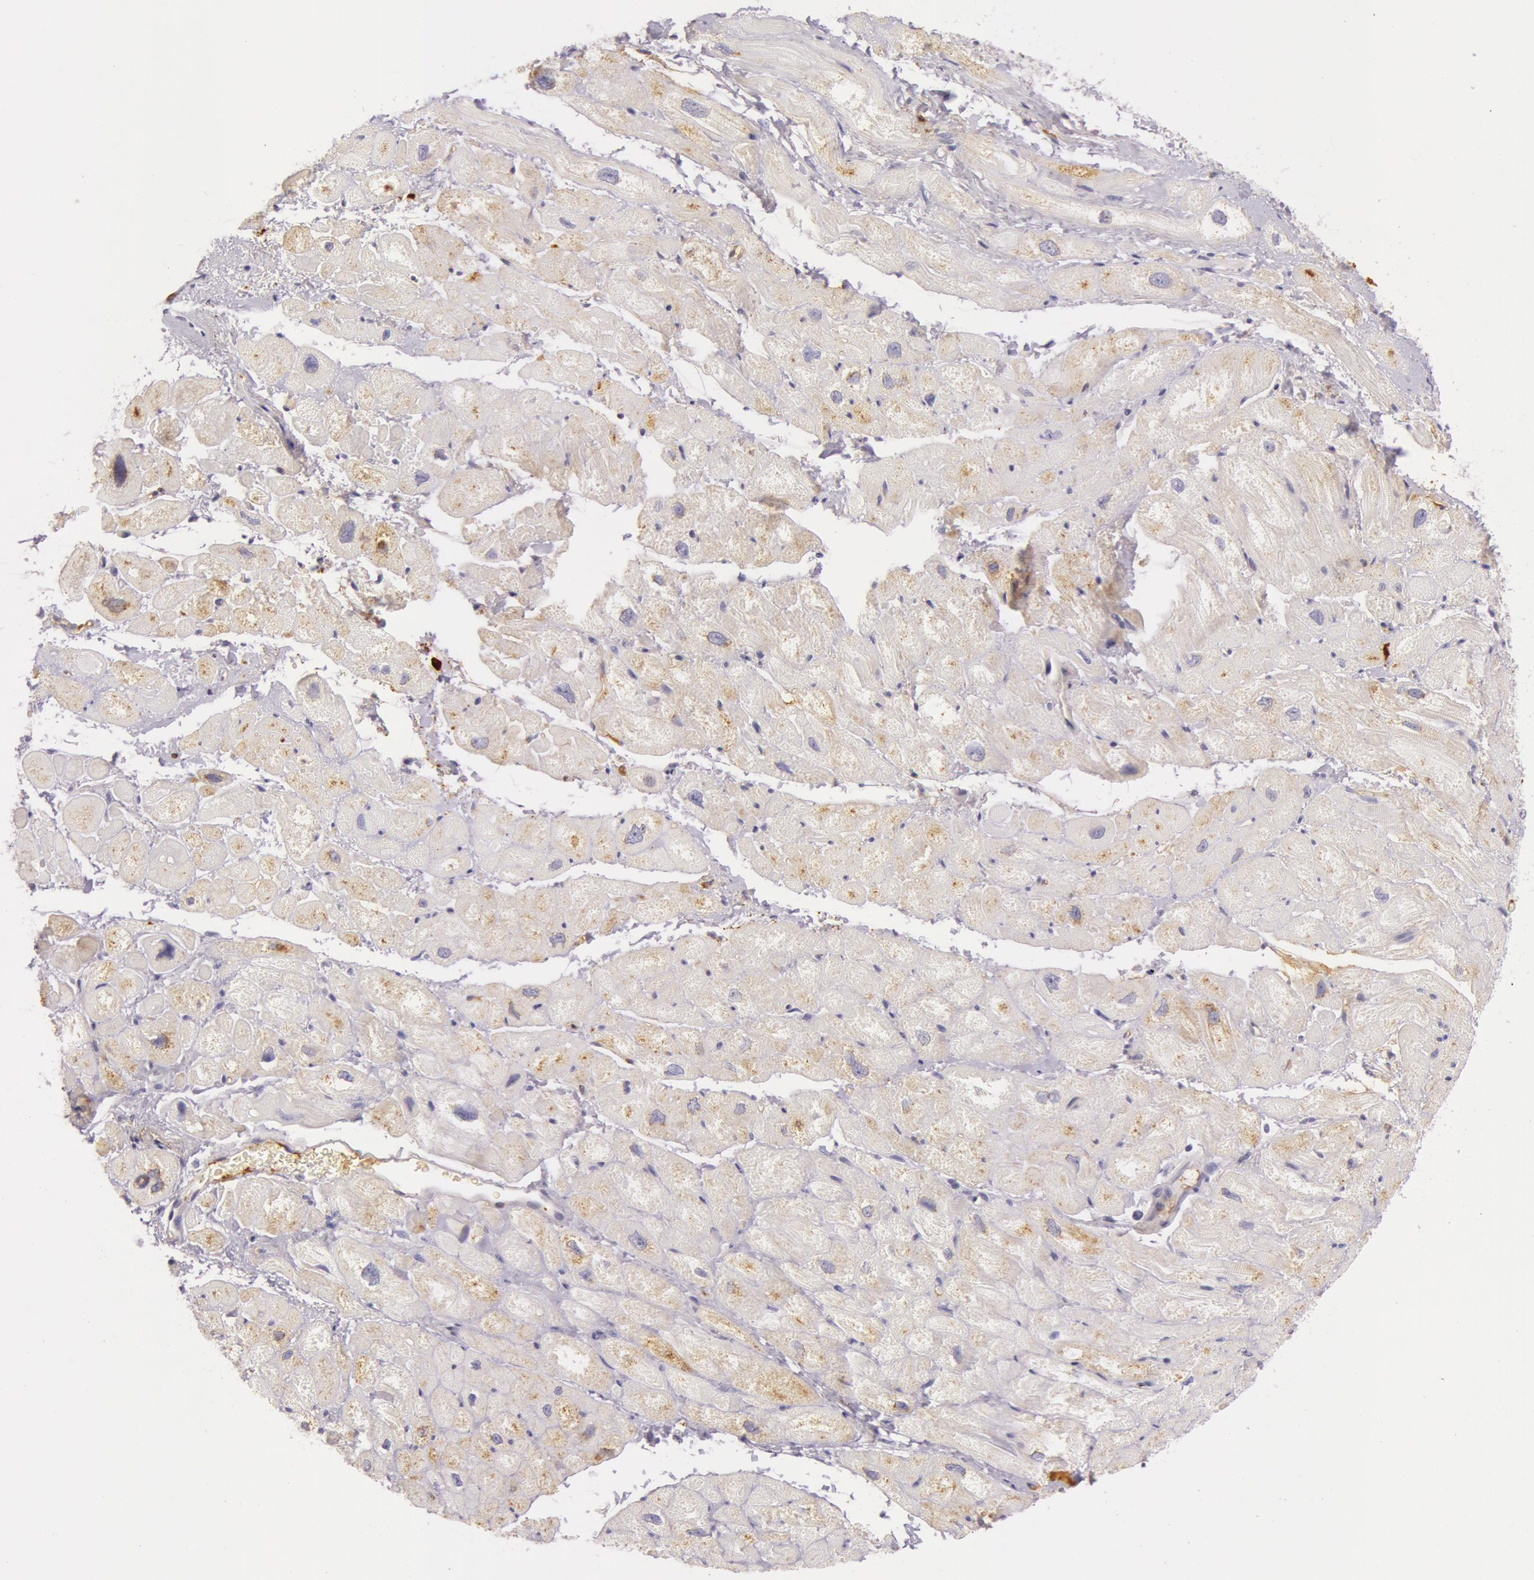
{"staining": {"intensity": "weak", "quantity": "25%-75%", "location": "cytoplasmic/membranous"}, "tissue": "heart muscle", "cell_type": "Cardiomyocytes", "image_type": "normal", "snomed": [{"axis": "morphology", "description": "Normal tissue, NOS"}, {"axis": "topography", "description": "Heart"}], "caption": "The micrograph shows immunohistochemical staining of unremarkable heart muscle. There is weak cytoplasmic/membranous positivity is seen in about 25%-75% of cardiomyocytes.", "gene": "C4BPA", "patient": {"sex": "male", "age": 49}}